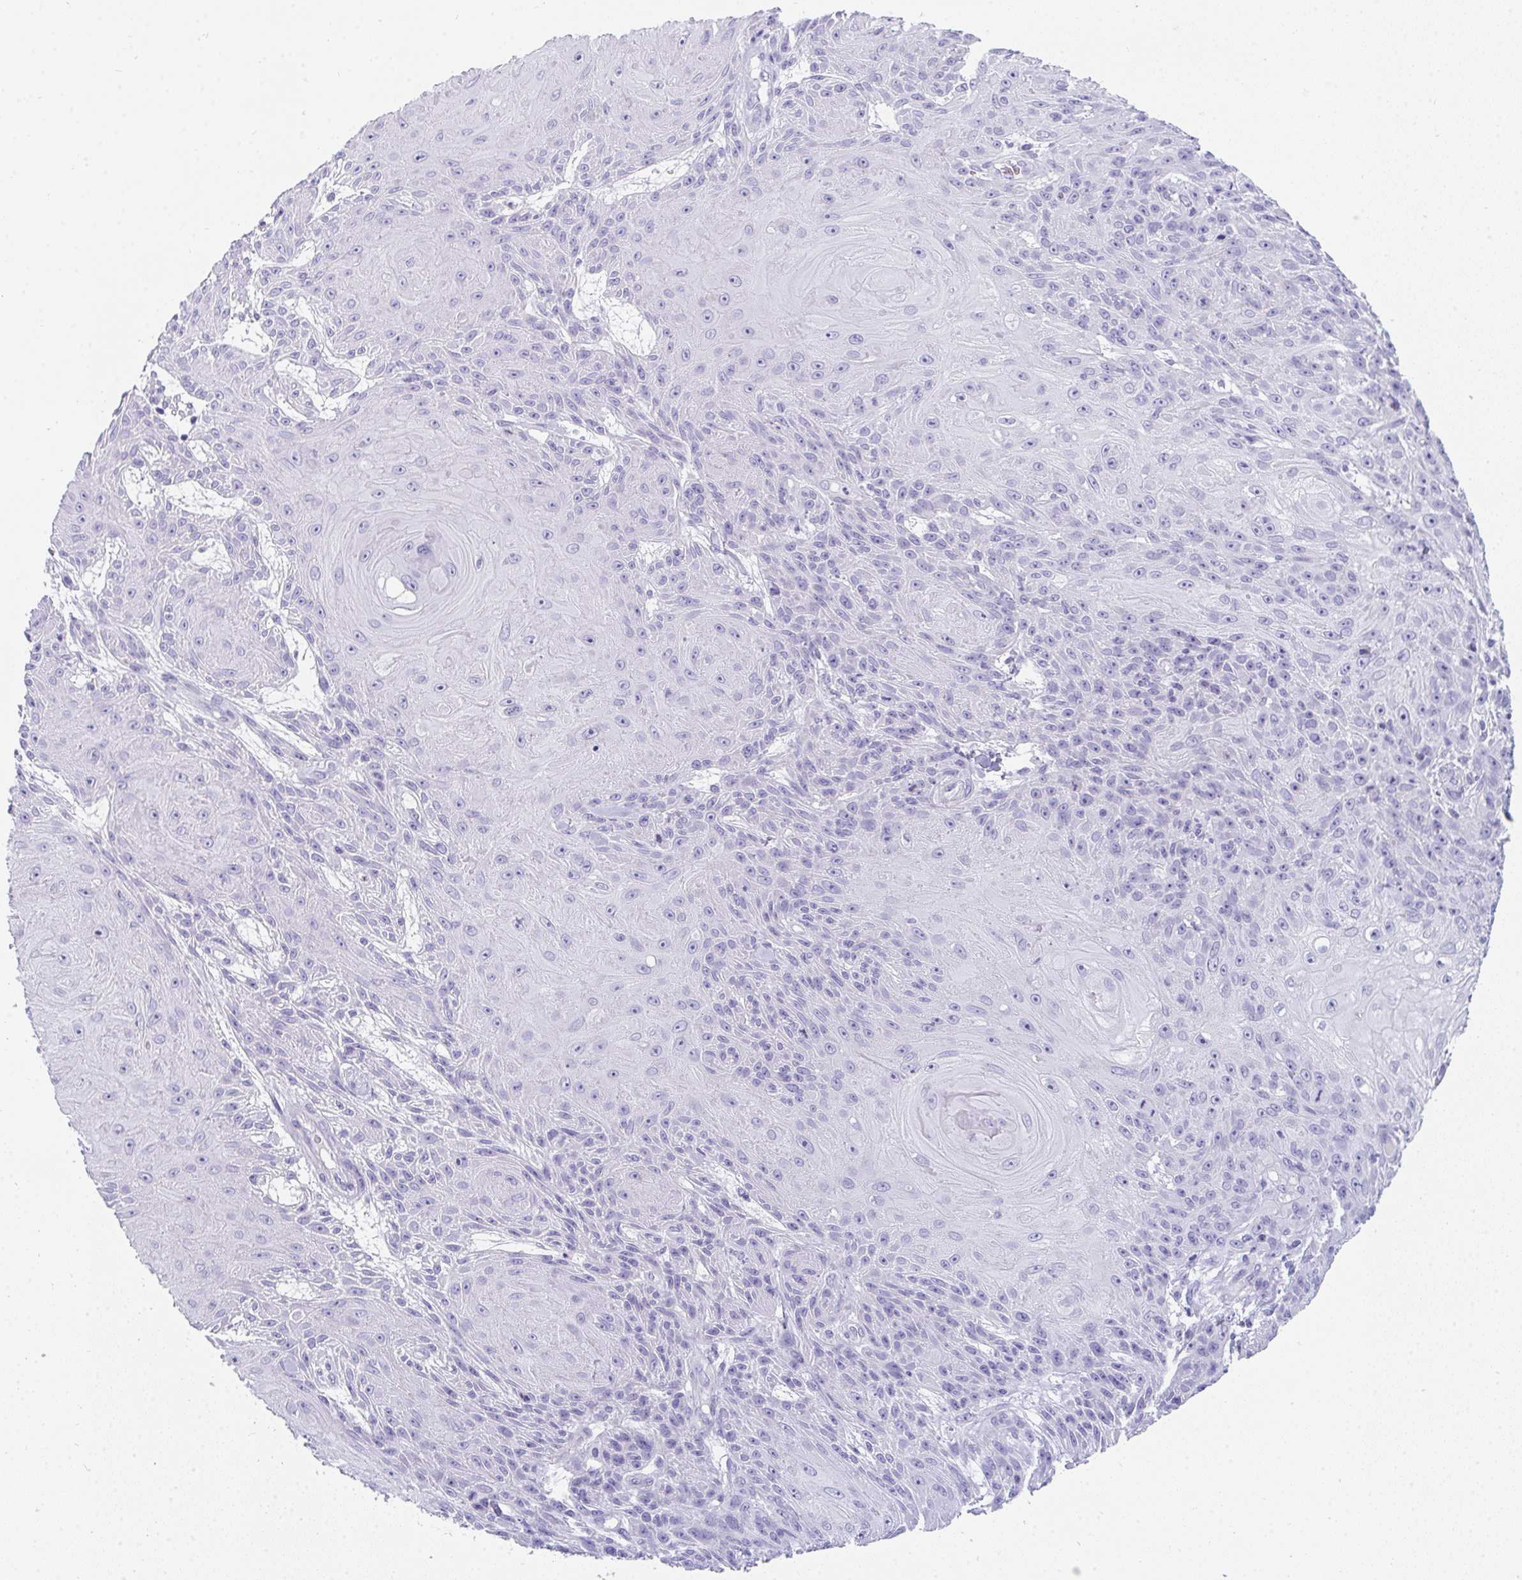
{"staining": {"intensity": "negative", "quantity": "none", "location": "none"}, "tissue": "skin cancer", "cell_type": "Tumor cells", "image_type": "cancer", "snomed": [{"axis": "morphology", "description": "Squamous cell carcinoma, NOS"}, {"axis": "topography", "description": "Skin"}], "caption": "This is a photomicrograph of immunohistochemistry (IHC) staining of skin squamous cell carcinoma, which shows no positivity in tumor cells.", "gene": "TTC30B", "patient": {"sex": "male", "age": 88}}